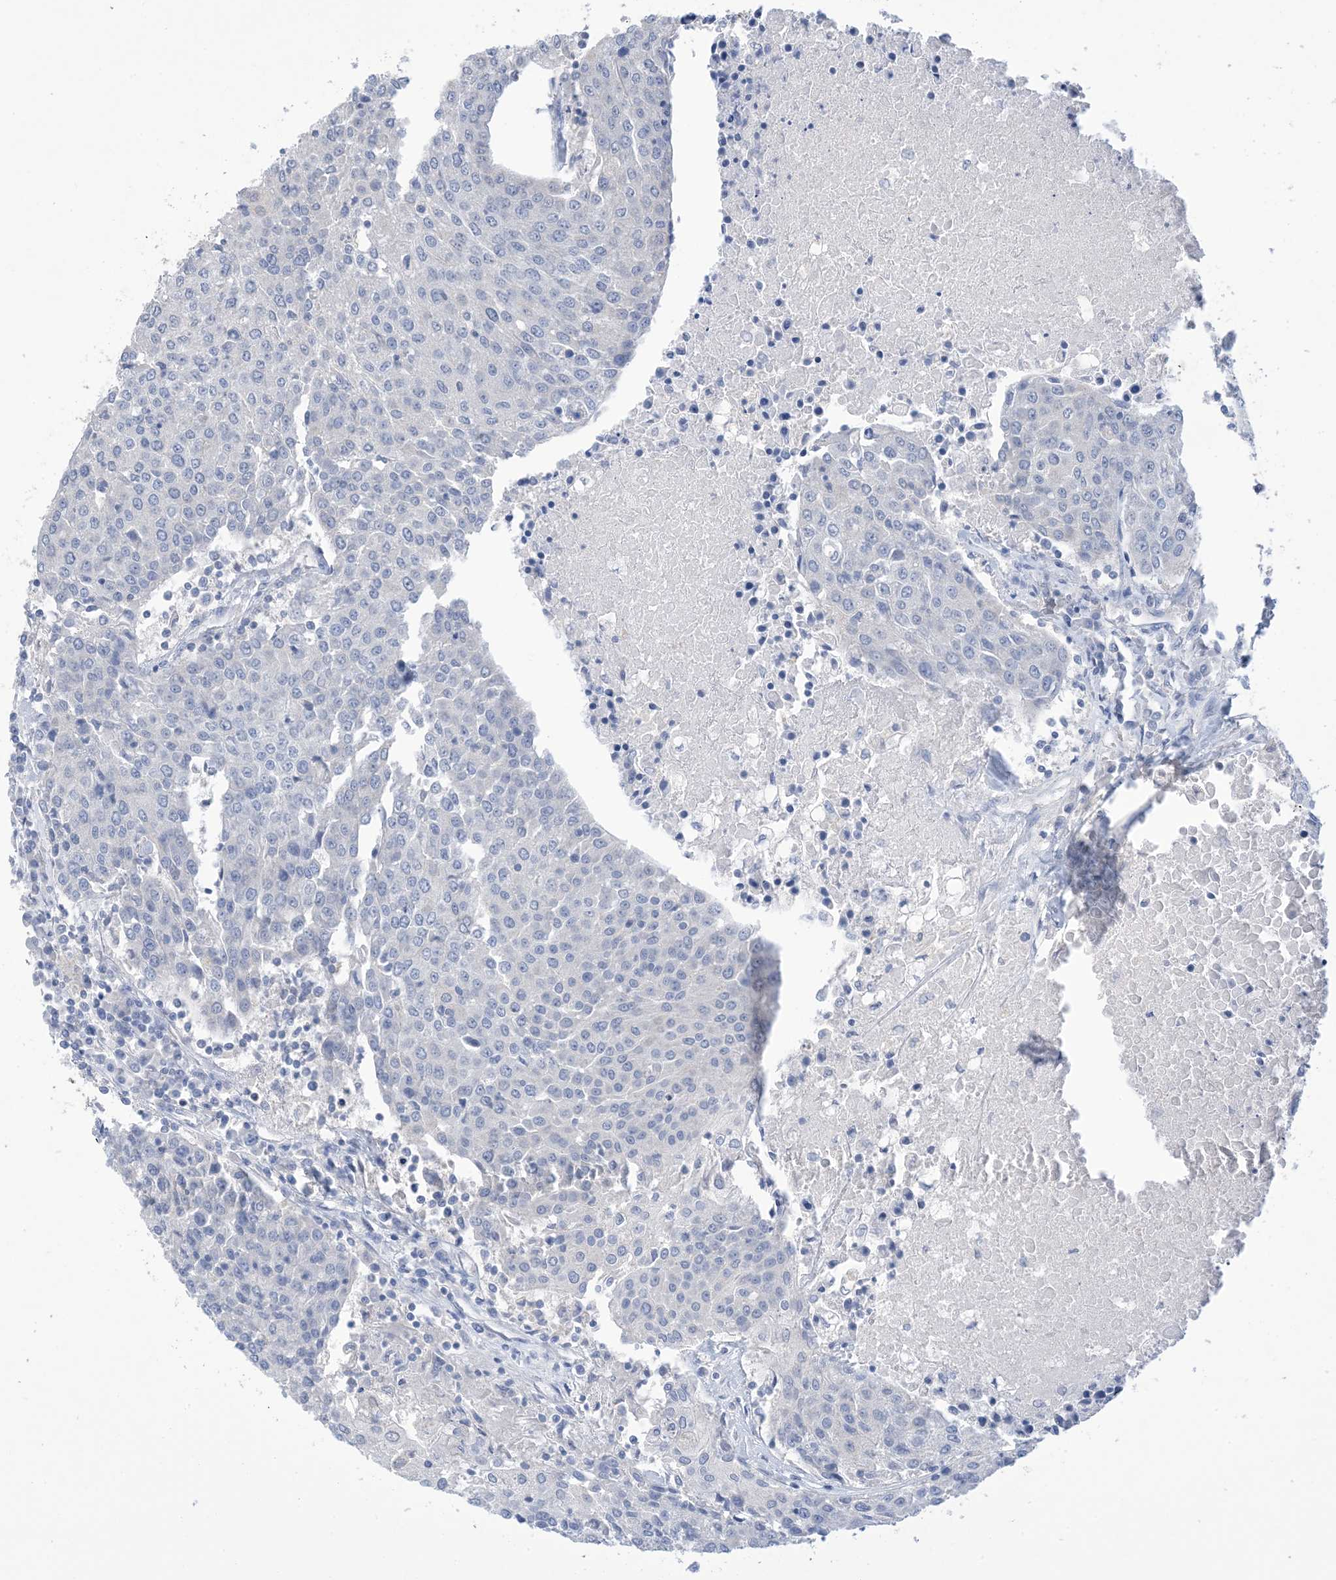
{"staining": {"intensity": "negative", "quantity": "none", "location": "none"}, "tissue": "urothelial cancer", "cell_type": "Tumor cells", "image_type": "cancer", "snomed": [{"axis": "morphology", "description": "Urothelial carcinoma, High grade"}, {"axis": "topography", "description": "Urinary bladder"}], "caption": "High-grade urothelial carcinoma was stained to show a protein in brown. There is no significant positivity in tumor cells.", "gene": "DSC3", "patient": {"sex": "female", "age": 85}}